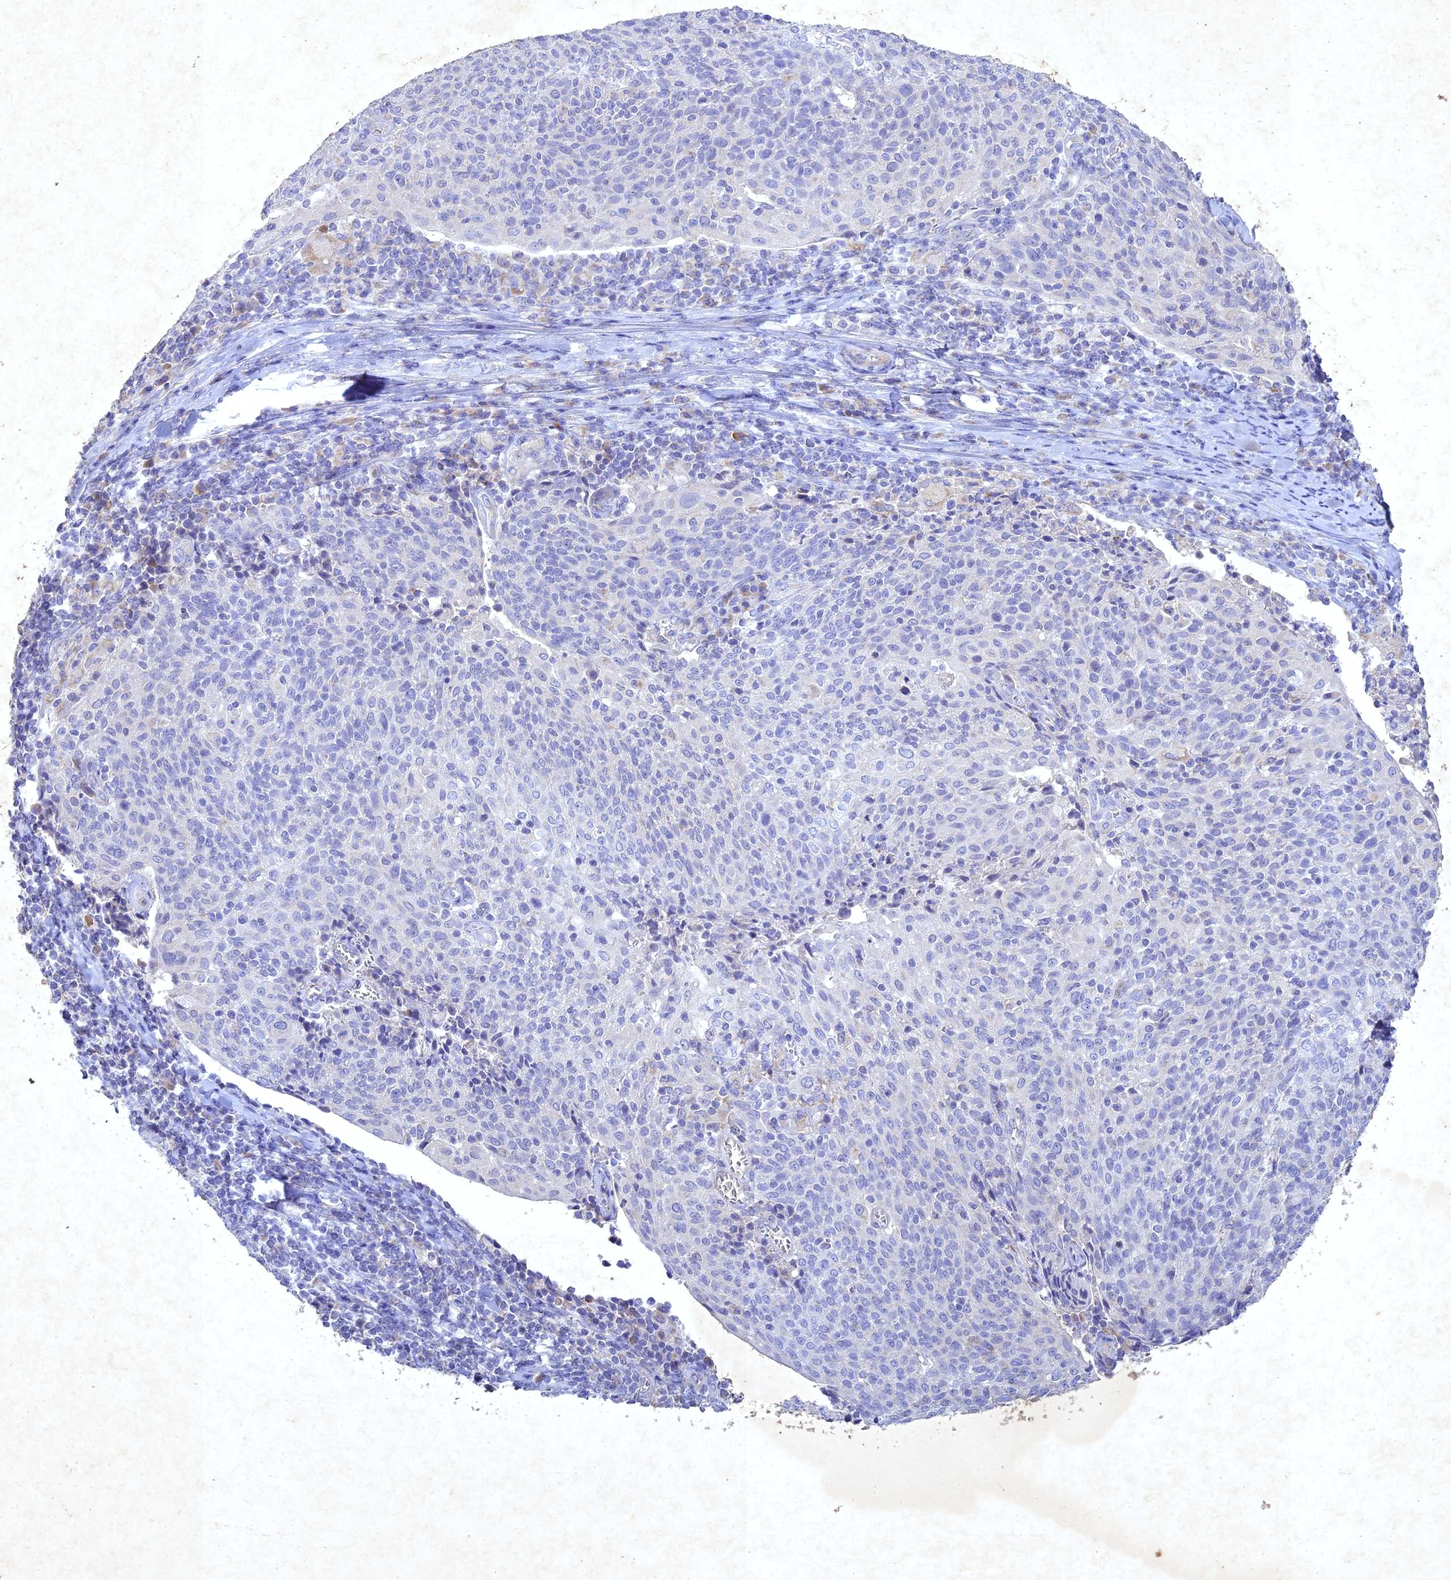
{"staining": {"intensity": "negative", "quantity": "none", "location": "none"}, "tissue": "cervical cancer", "cell_type": "Tumor cells", "image_type": "cancer", "snomed": [{"axis": "morphology", "description": "Squamous cell carcinoma, NOS"}, {"axis": "topography", "description": "Cervix"}], "caption": "Immunohistochemical staining of human cervical squamous cell carcinoma reveals no significant positivity in tumor cells.", "gene": "NDUFV1", "patient": {"sex": "female", "age": 52}}